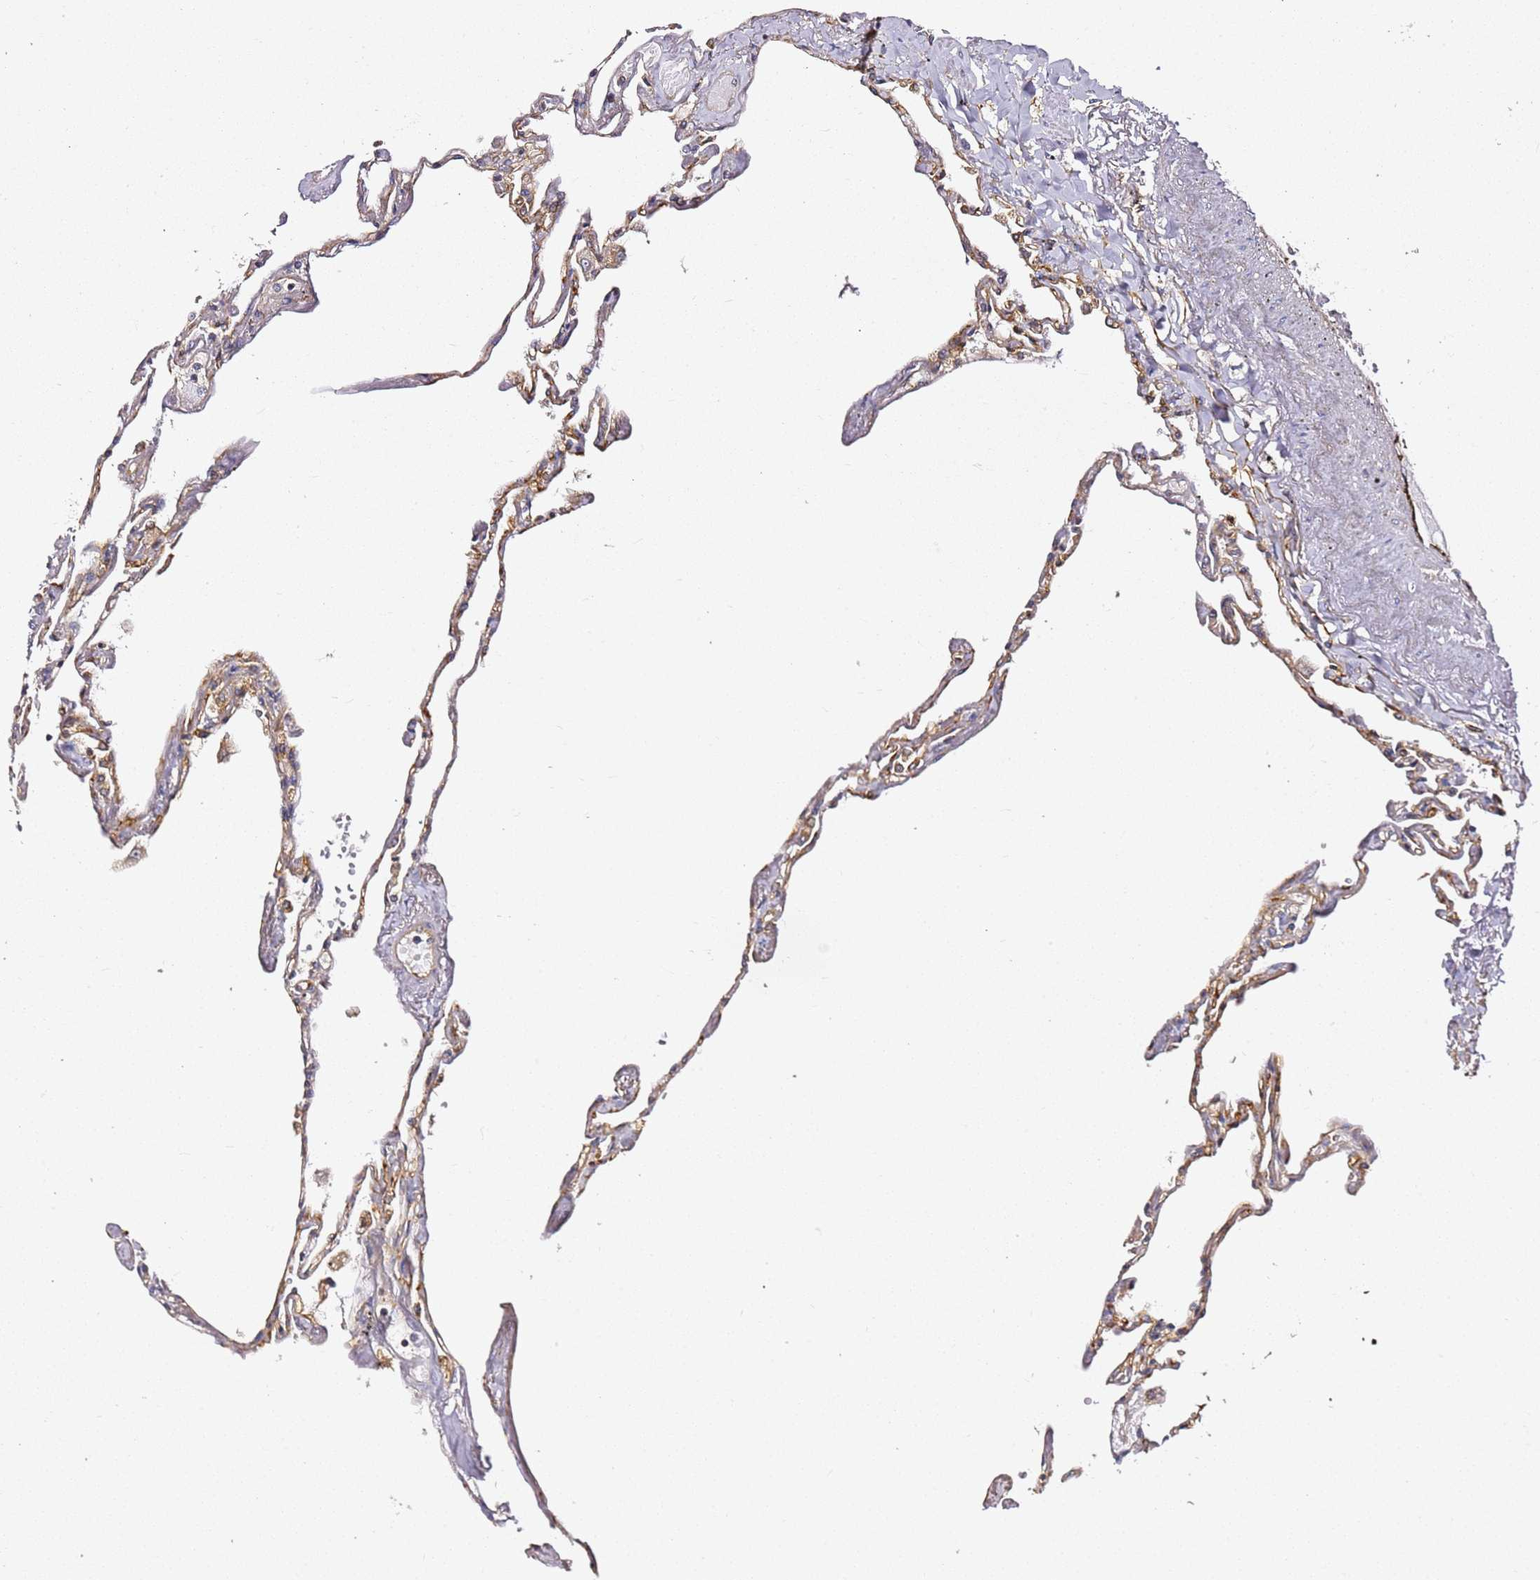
{"staining": {"intensity": "weak", "quantity": ">75%", "location": "cytoplasmic/membranous"}, "tissue": "lung", "cell_type": "Alveolar cells", "image_type": "normal", "snomed": [{"axis": "morphology", "description": "Normal tissue, NOS"}, {"axis": "topography", "description": "Lung"}], "caption": "This photomicrograph demonstrates immunohistochemistry staining of normal human lung, with low weak cytoplasmic/membranous expression in about >75% of alveolar cells.", "gene": "KIF7", "patient": {"sex": "female", "age": 67}}